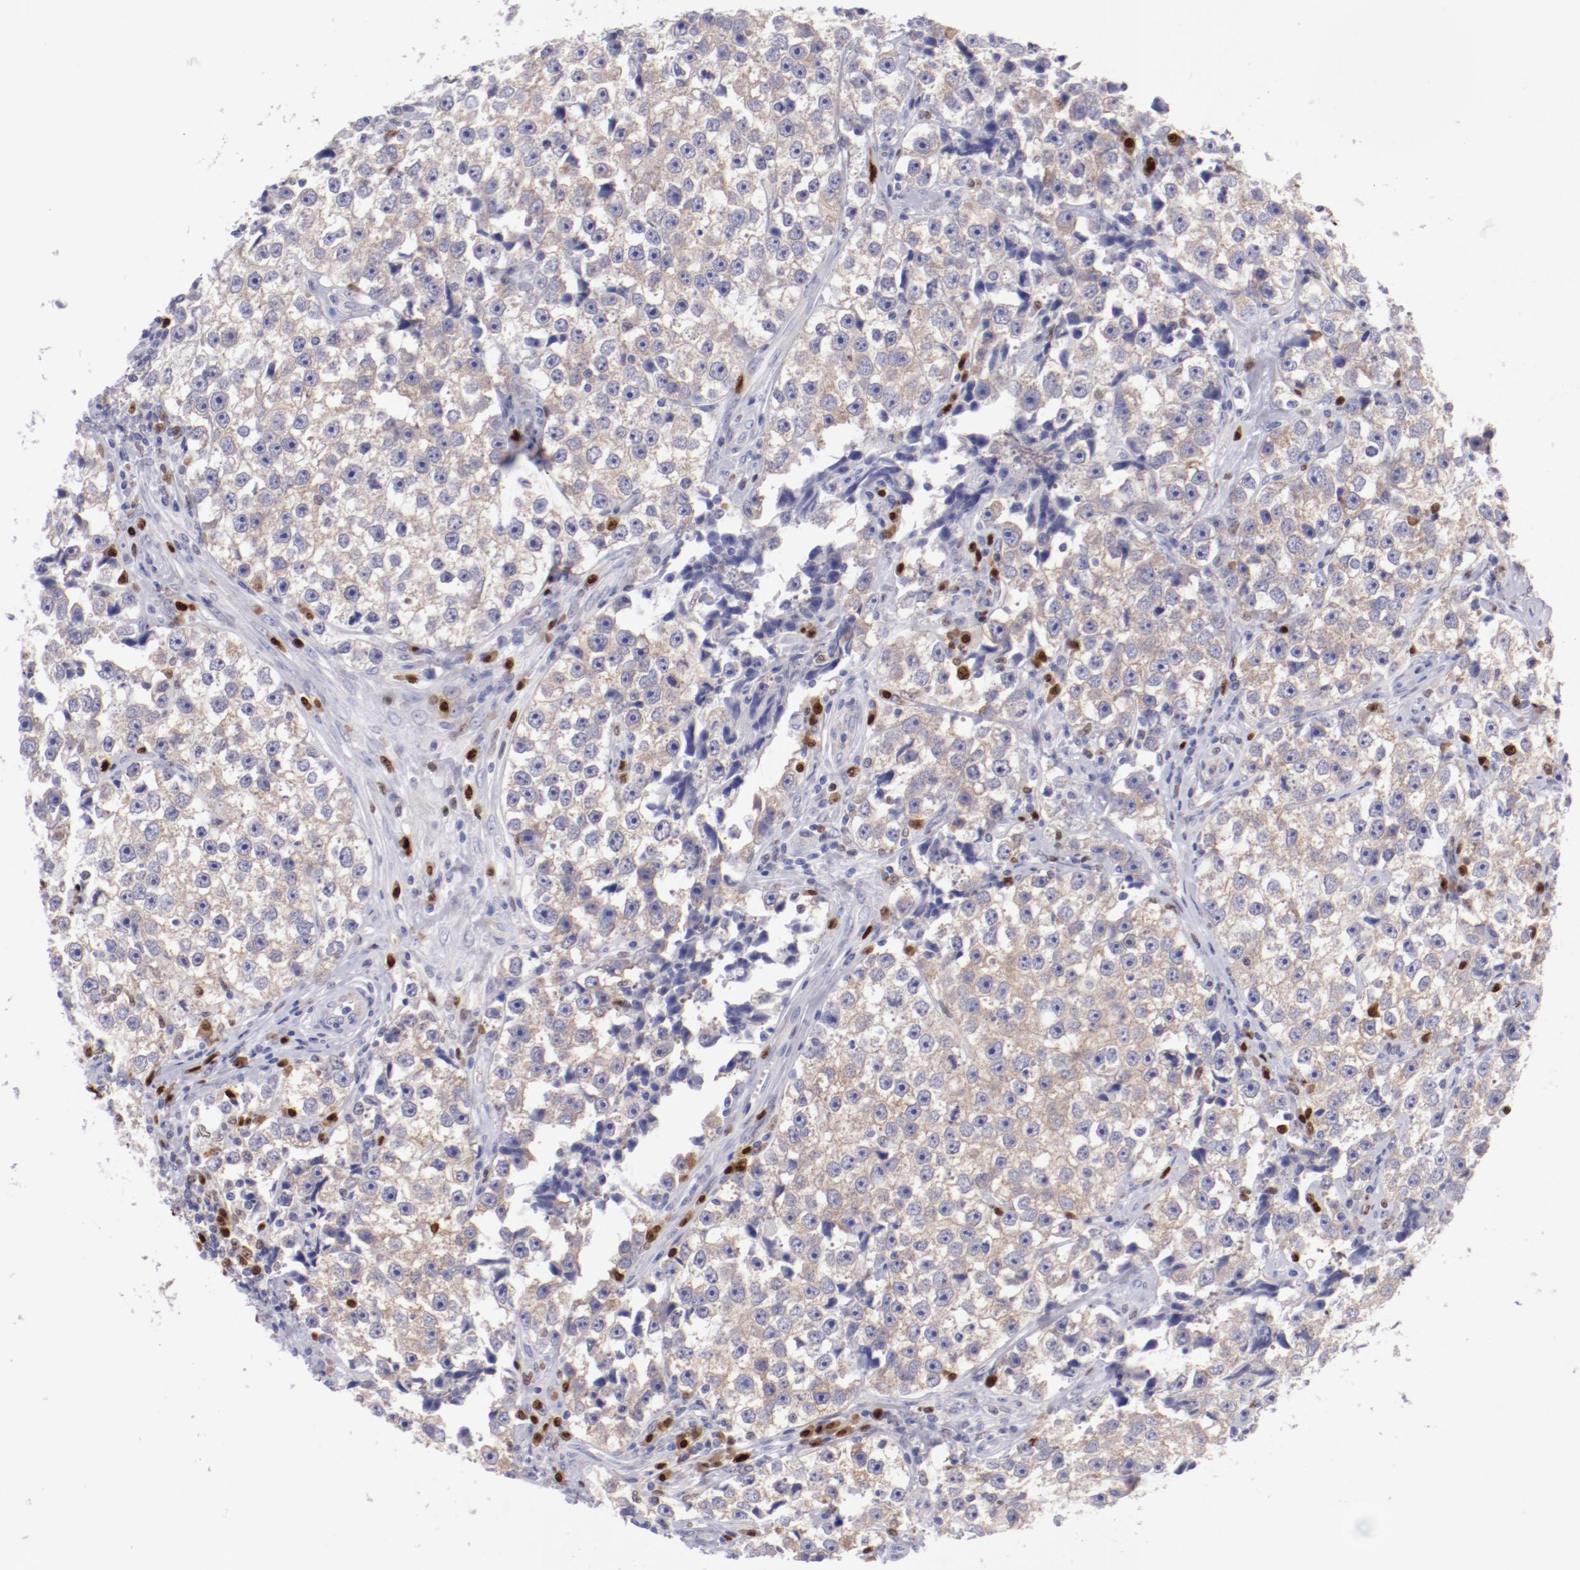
{"staining": {"intensity": "weak", "quantity": ">75%", "location": "cytoplasmic/membranous"}, "tissue": "testis cancer", "cell_type": "Tumor cells", "image_type": "cancer", "snomed": [{"axis": "morphology", "description": "Seminoma, NOS"}, {"axis": "topography", "description": "Testis"}], "caption": "Immunohistochemical staining of testis cancer (seminoma) demonstrates weak cytoplasmic/membranous protein expression in approximately >75% of tumor cells.", "gene": "IRF8", "patient": {"sex": "male", "age": 32}}